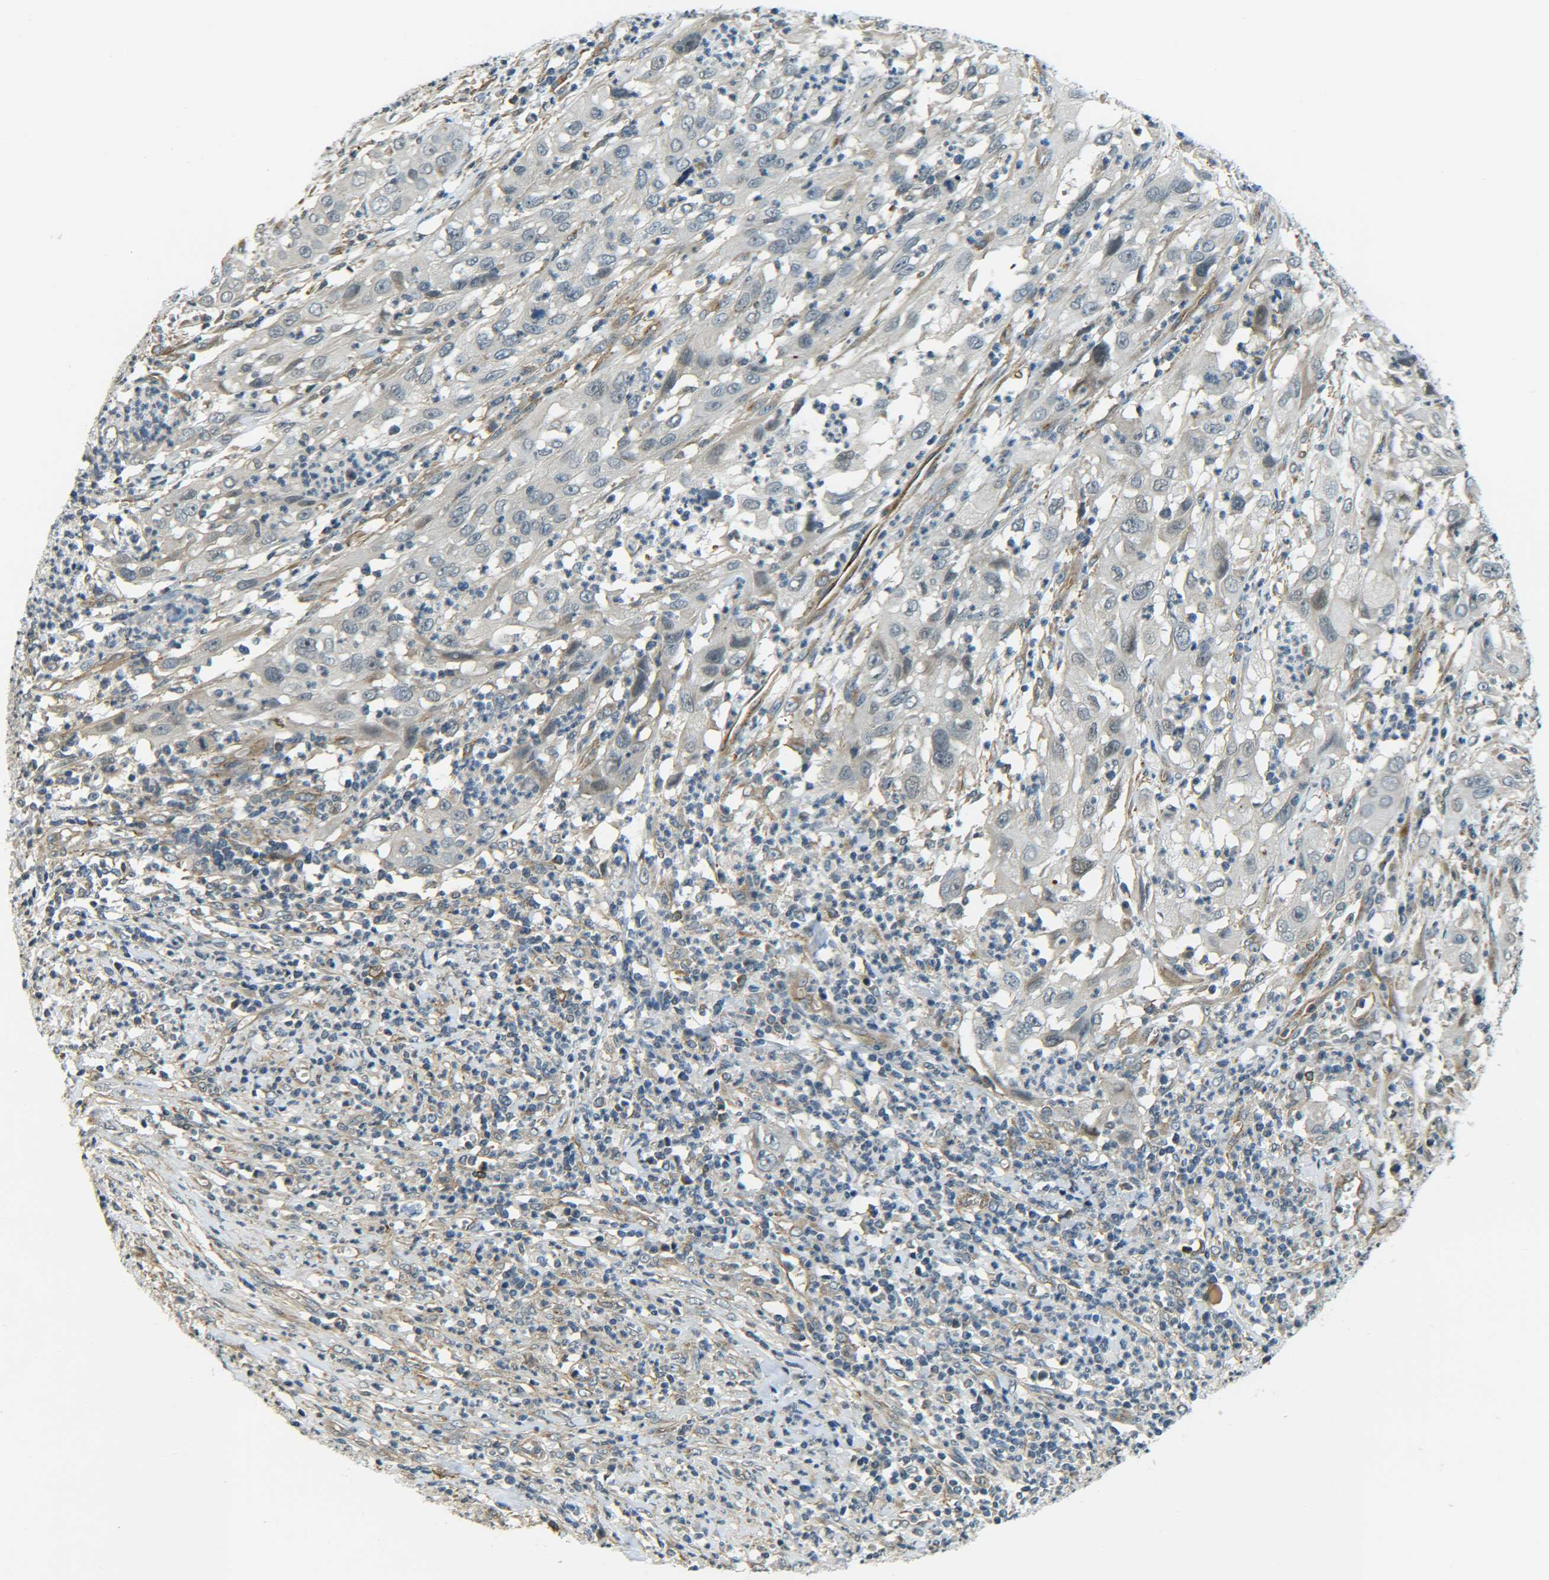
{"staining": {"intensity": "negative", "quantity": "none", "location": "none"}, "tissue": "cervical cancer", "cell_type": "Tumor cells", "image_type": "cancer", "snomed": [{"axis": "morphology", "description": "Squamous cell carcinoma, NOS"}, {"axis": "topography", "description": "Cervix"}], "caption": "Tumor cells are negative for brown protein staining in cervical cancer.", "gene": "DAB2", "patient": {"sex": "female", "age": 32}}